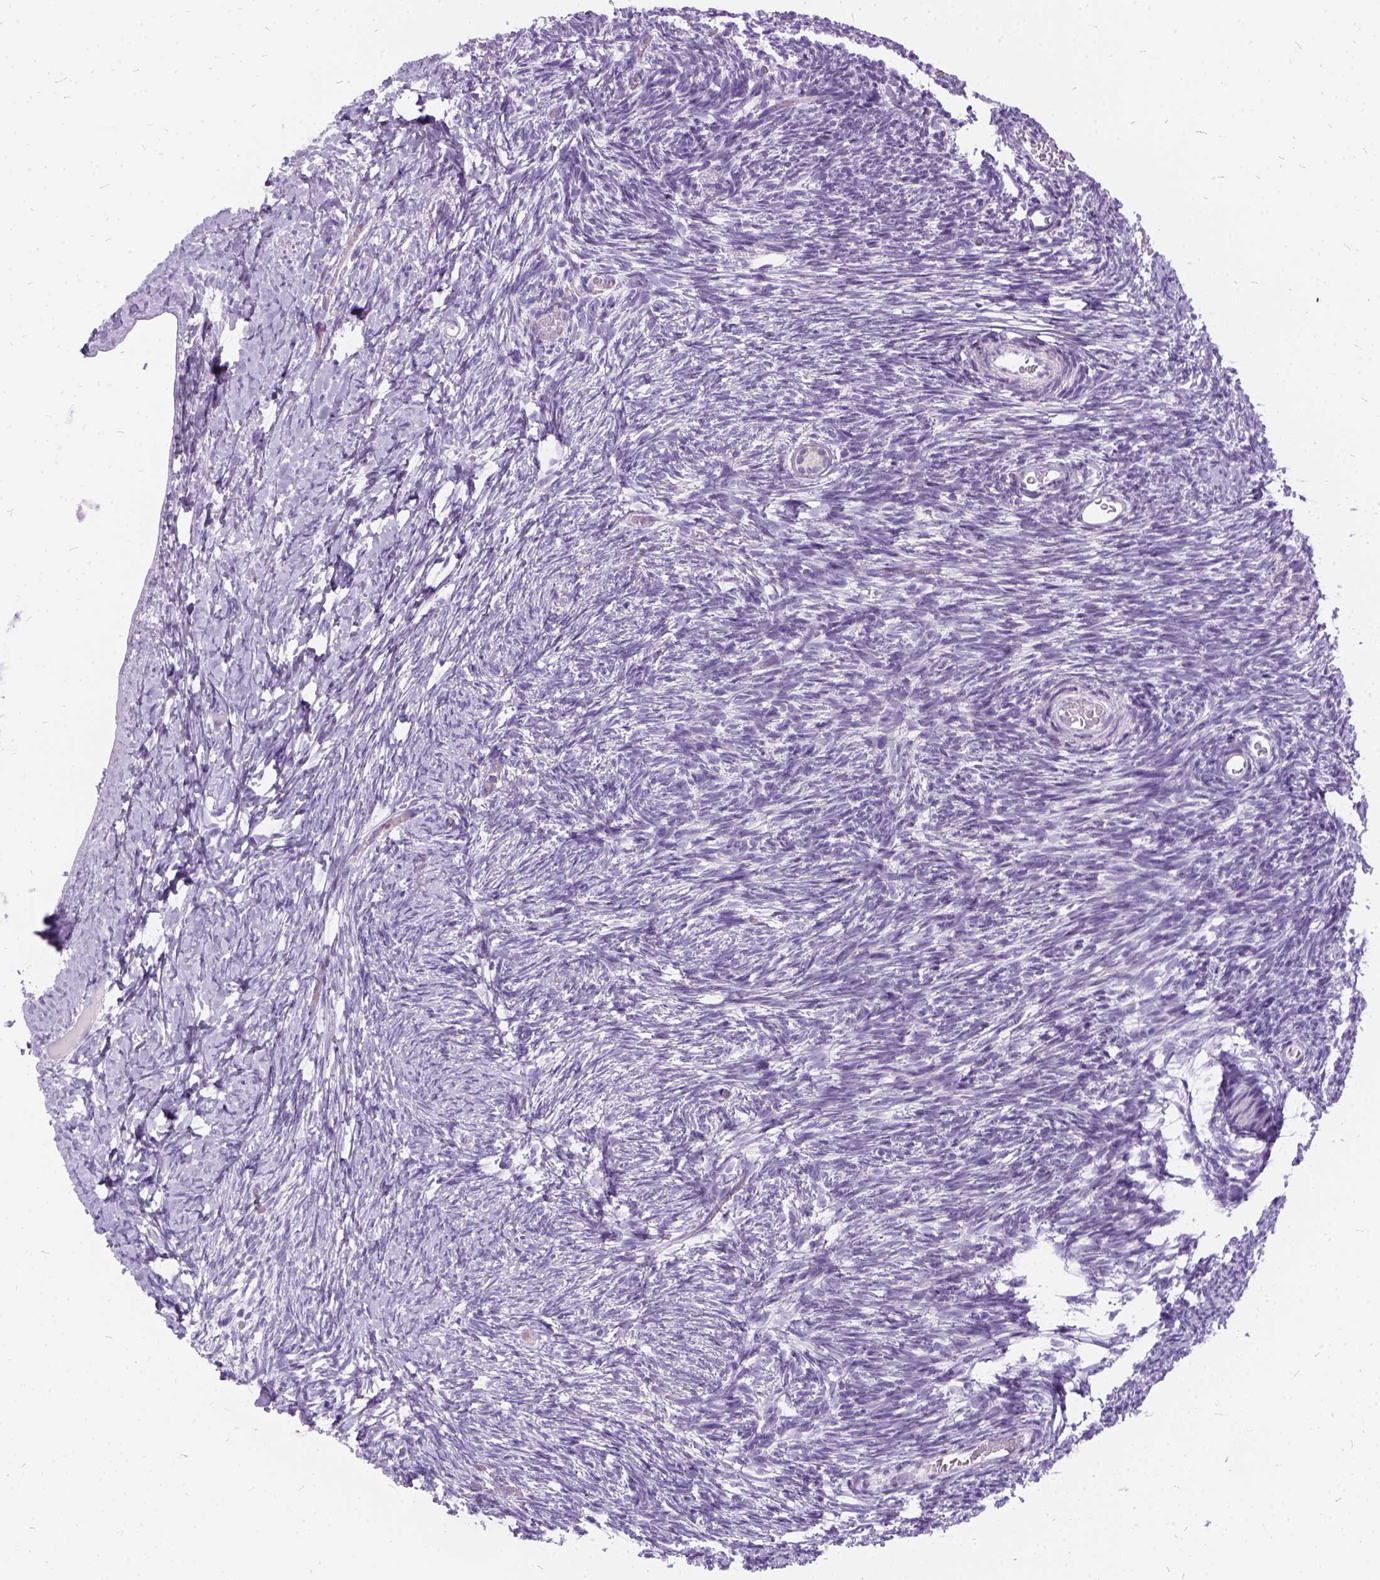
{"staining": {"intensity": "strong", "quantity": "<25%", "location": "cytoplasmic/membranous"}, "tissue": "ovary", "cell_type": "Follicle cells", "image_type": "normal", "snomed": [{"axis": "morphology", "description": "Normal tissue, NOS"}, {"axis": "topography", "description": "Ovary"}], "caption": "An immunohistochemistry image of unremarkable tissue is shown. Protein staining in brown highlights strong cytoplasmic/membranous positivity in ovary within follicle cells.", "gene": "FDX1", "patient": {"sex": "female", "age": 39}}